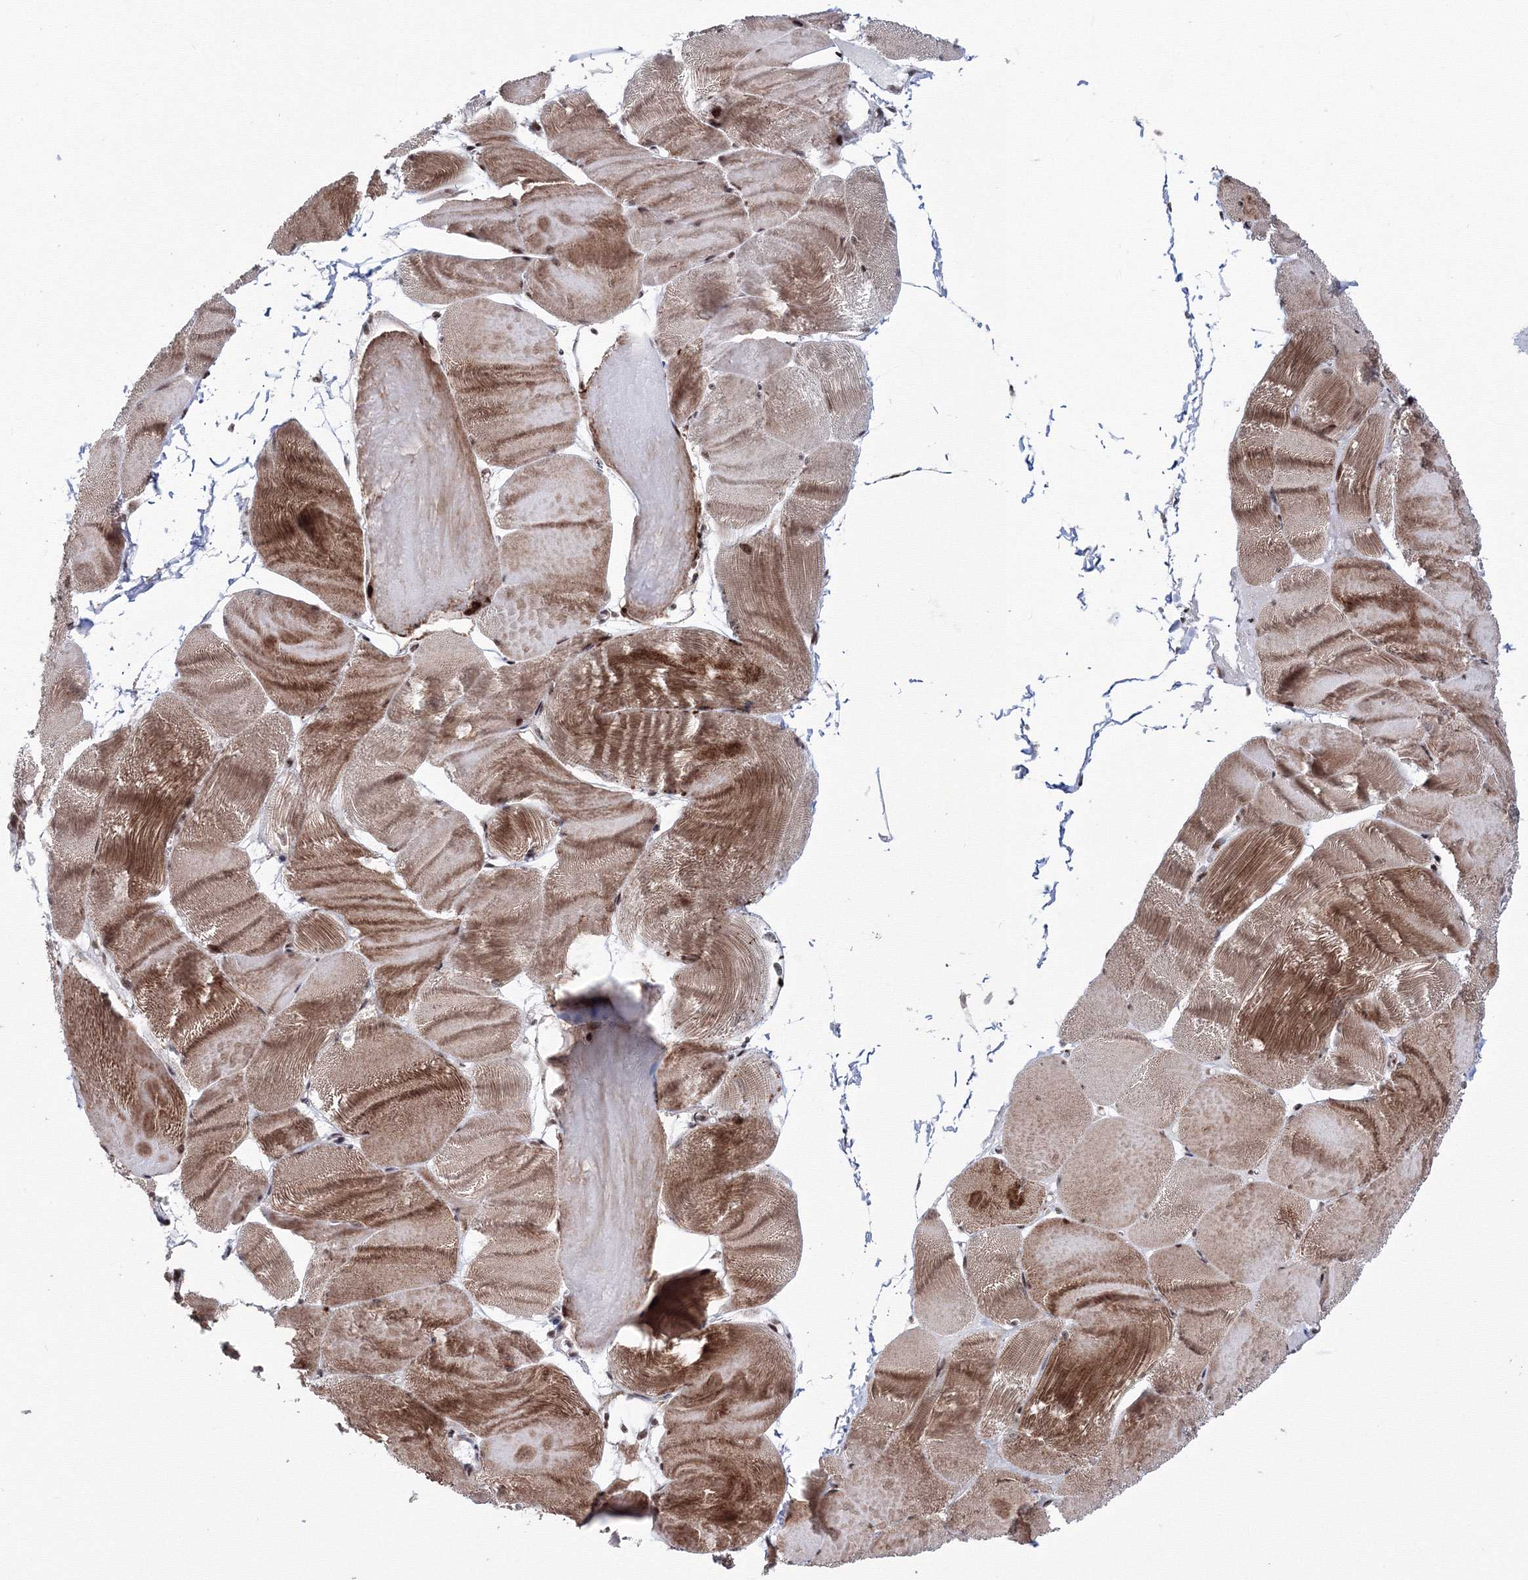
{"staining": {"intensity": "strong", "quantity": ">75%", "location": "cytoplasmic/membranous,nuclear"}, "tissue": "skeletal muscle", "cell_type": "Myocytes", "image_type": "normal", "snomed": [{"axis": "morphology", "description": "Normal tissue, NOS"}, {"axis": "morphology", "description": "Basal cell carcinoma"}, {"axis": "topography", "description": "Skeletal muscle"}], "caption": "Immunohistochemistry of unremarkable skeletal muscle demonstrates high levels of strong cytoplasmic/membranous,nuclear expression in approximately >75% of myocytes. Using DAB (3,3'-diaminobenzidine) (brown) and hematoxylin (blue) stains, captured at high magnification using brightfield microscopy.", "gene": "TATDN2", "patient": {"sex": "female", "age": 64}}